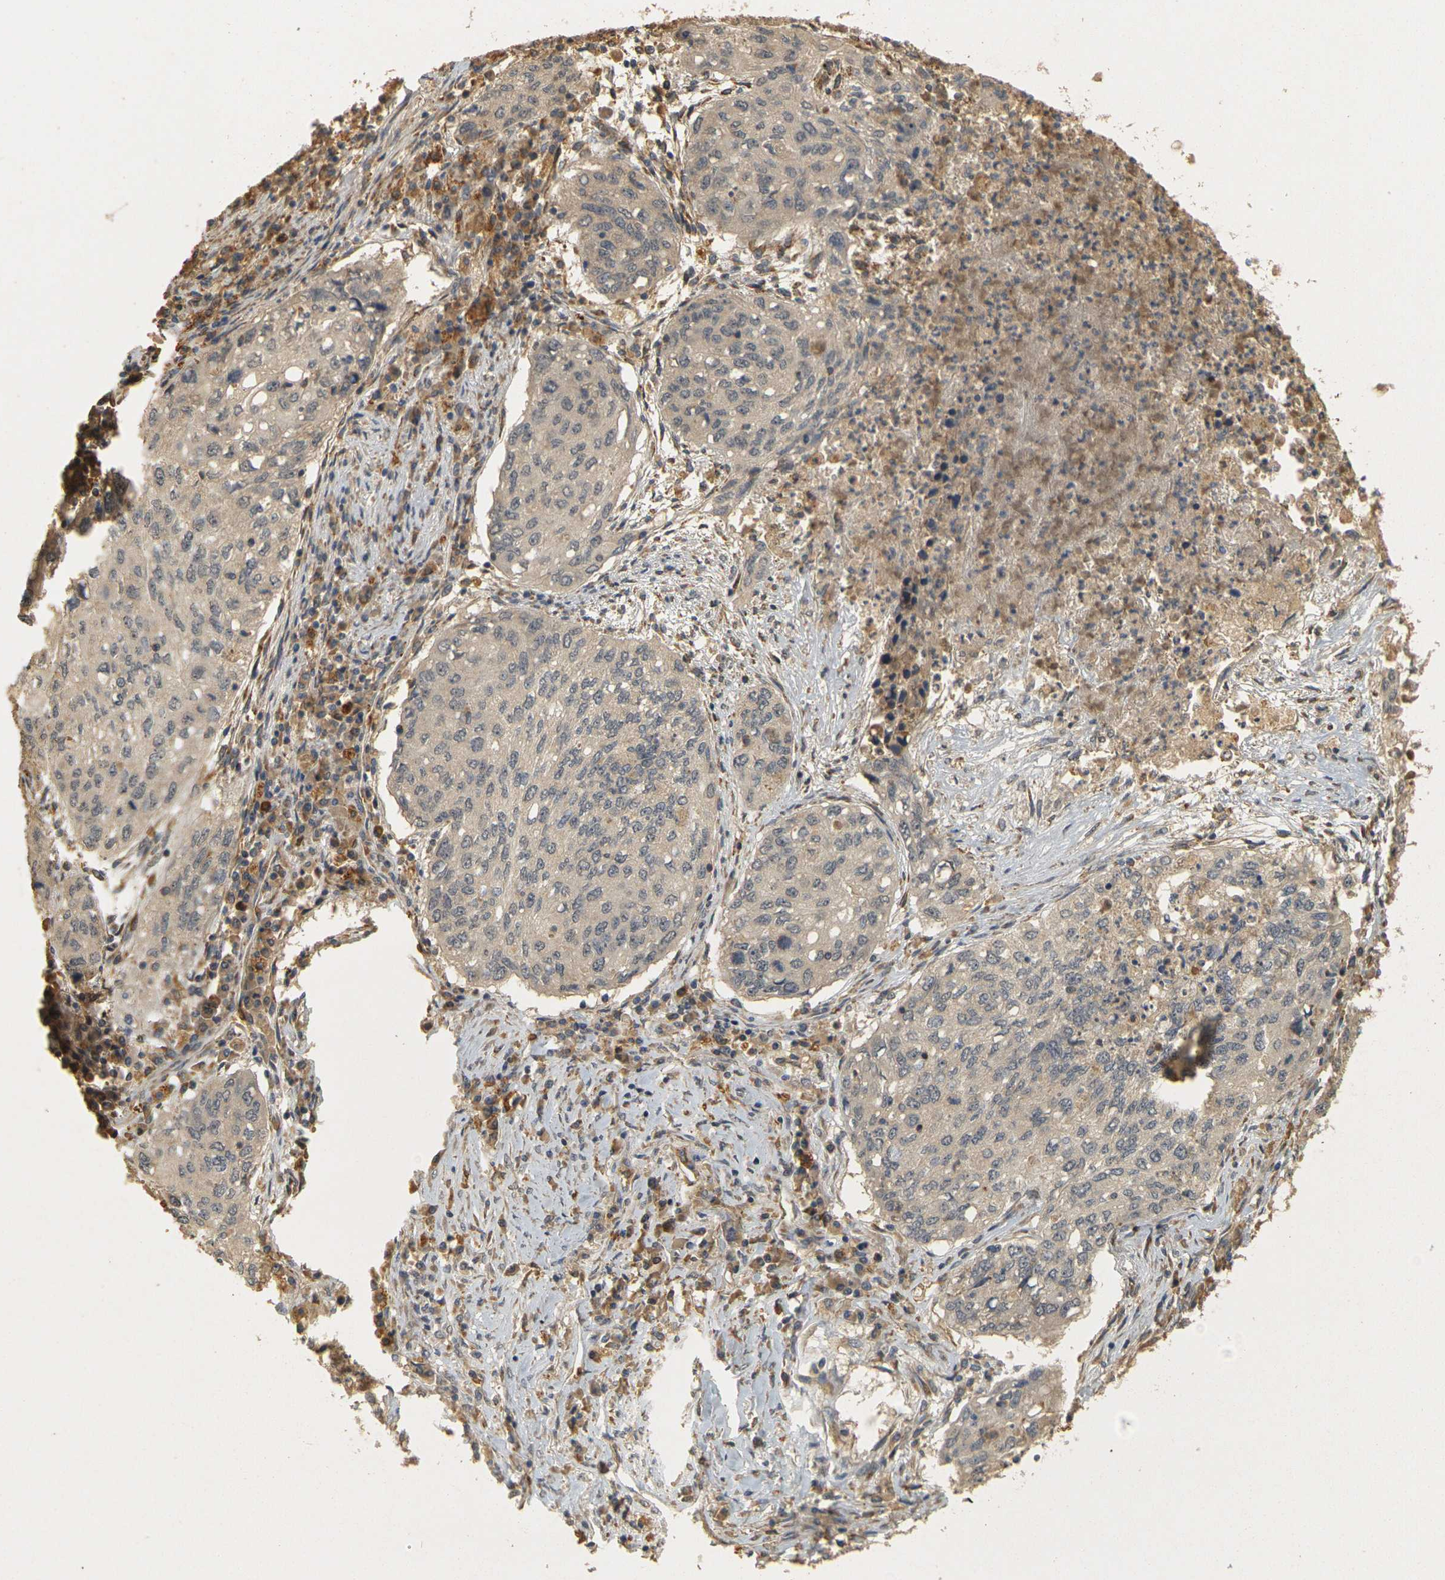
{"staining": {"intensity": "weak", "quantity": "<25%", "location": "cytoplasmic/membranous"}, "tissue": "lung cancer", "cell_type": "Tumor cells", "image_type": "cancer", "snomed": [{"axis": "morphology", "description": "Squamous cell carcinoma, NOS"}, {"axis": "topography", "description": "Lung"}], "caption": "Immunohistochemical staining of lung squamous cell carcinoma reveals no significant staining in tumor cells.", "gene": "MEGF9", "patient": {"sex": "female", "age": 63}}